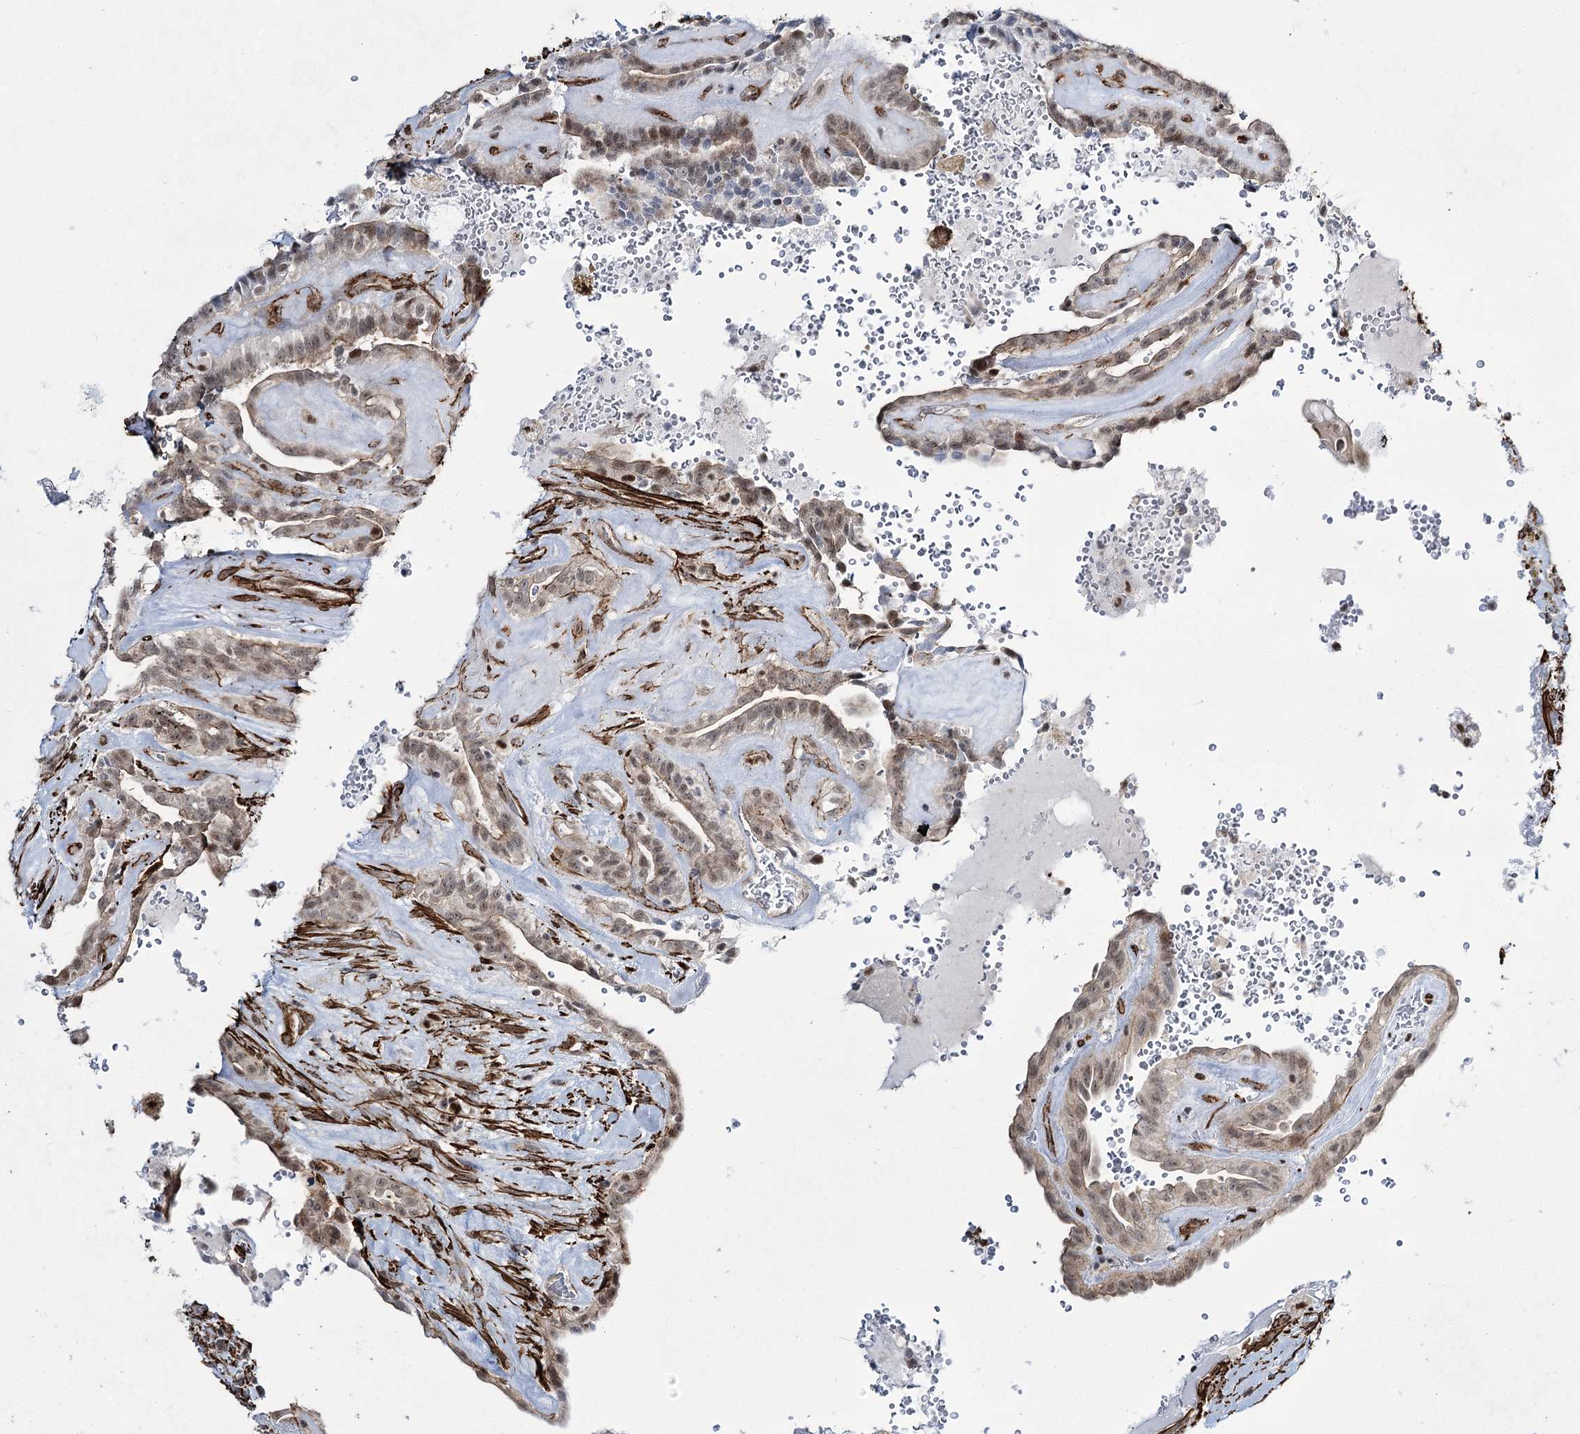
{"staining": {"intensity": "weak", "quantity": "25%-75%", "location": "nuclear"}, "tissue": "thyroid cancer", "cell_type": "Tumor cells", "image_type": "cancer", "snomed": [{"axis": "morphology", "description": "Papillary adenocarcinoma, NOS"}, {"axis": "topography", "description": "Thyroid gland"}], "caption": "Immunohistochemical staining of human thyroid cancer (papillary adenocarcinoma) exhibits low levels of weak nuclear protein expression in approximately 25%-75% of tumor cells. Nuclei are stained in blue.", "gene": "CWF19L1", "patient": {"sex": "male", "age": 77}}